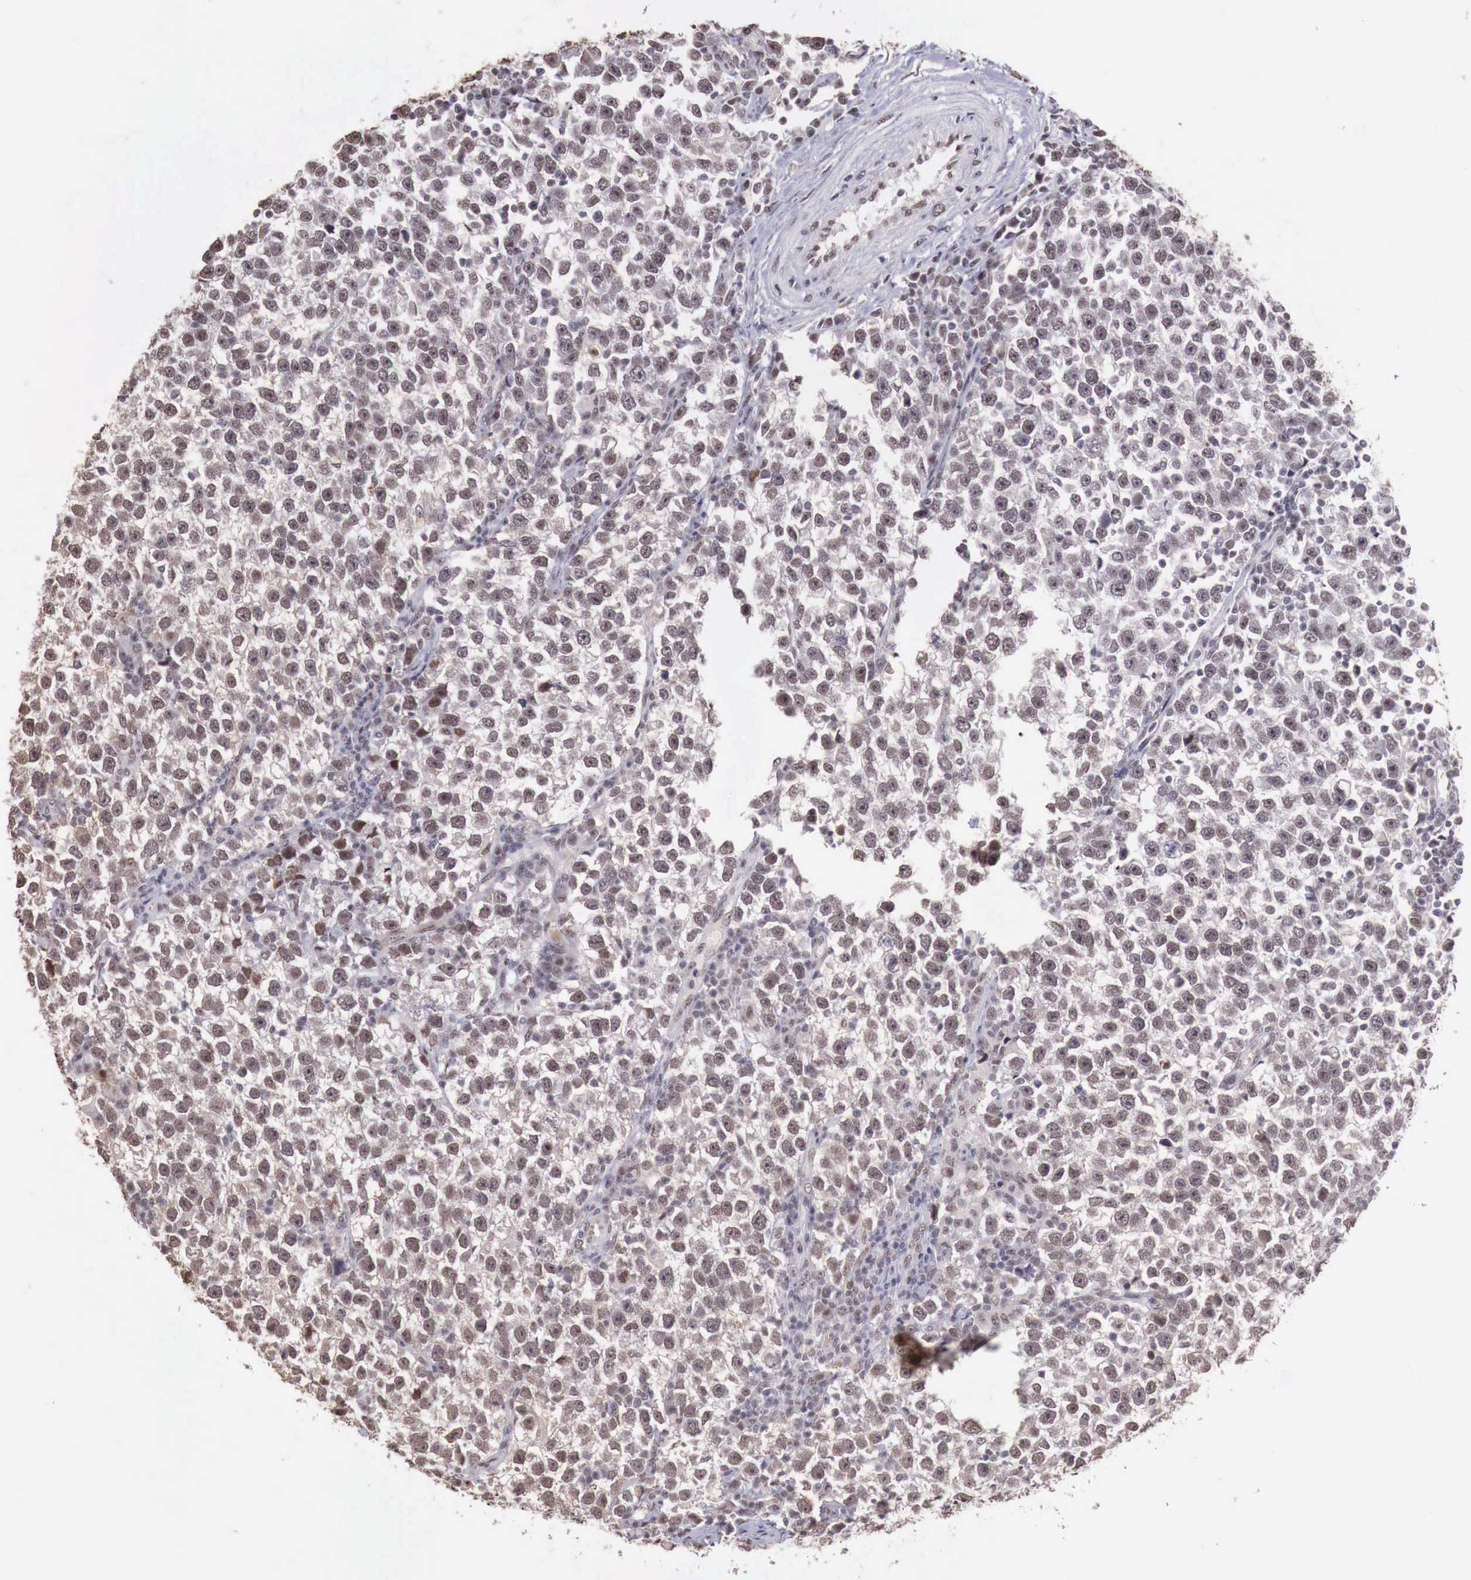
{"staining": {"intensity": "moderate", "quantity": ">75%", "location": "cytoplasmic/membranous,nuclear"}, "tissue": "testis cancer", "cell_type": "Tumor cells", "image_type": "cancer", "snomed": [{"axis": "morphology", "description": "Seminoma, NOS"}, {"axis": "topography", "description": "Testis"}], "caption": "A brown stain shows moderate cytoplasmic/membranous and nuclear expression of a protein in seminoma (testis) tumor cells. (DAB IHC with brightfield microscopy, high magnification).", "gene": "FOXP2", "patient": {"sex": "male", "age": 43}}